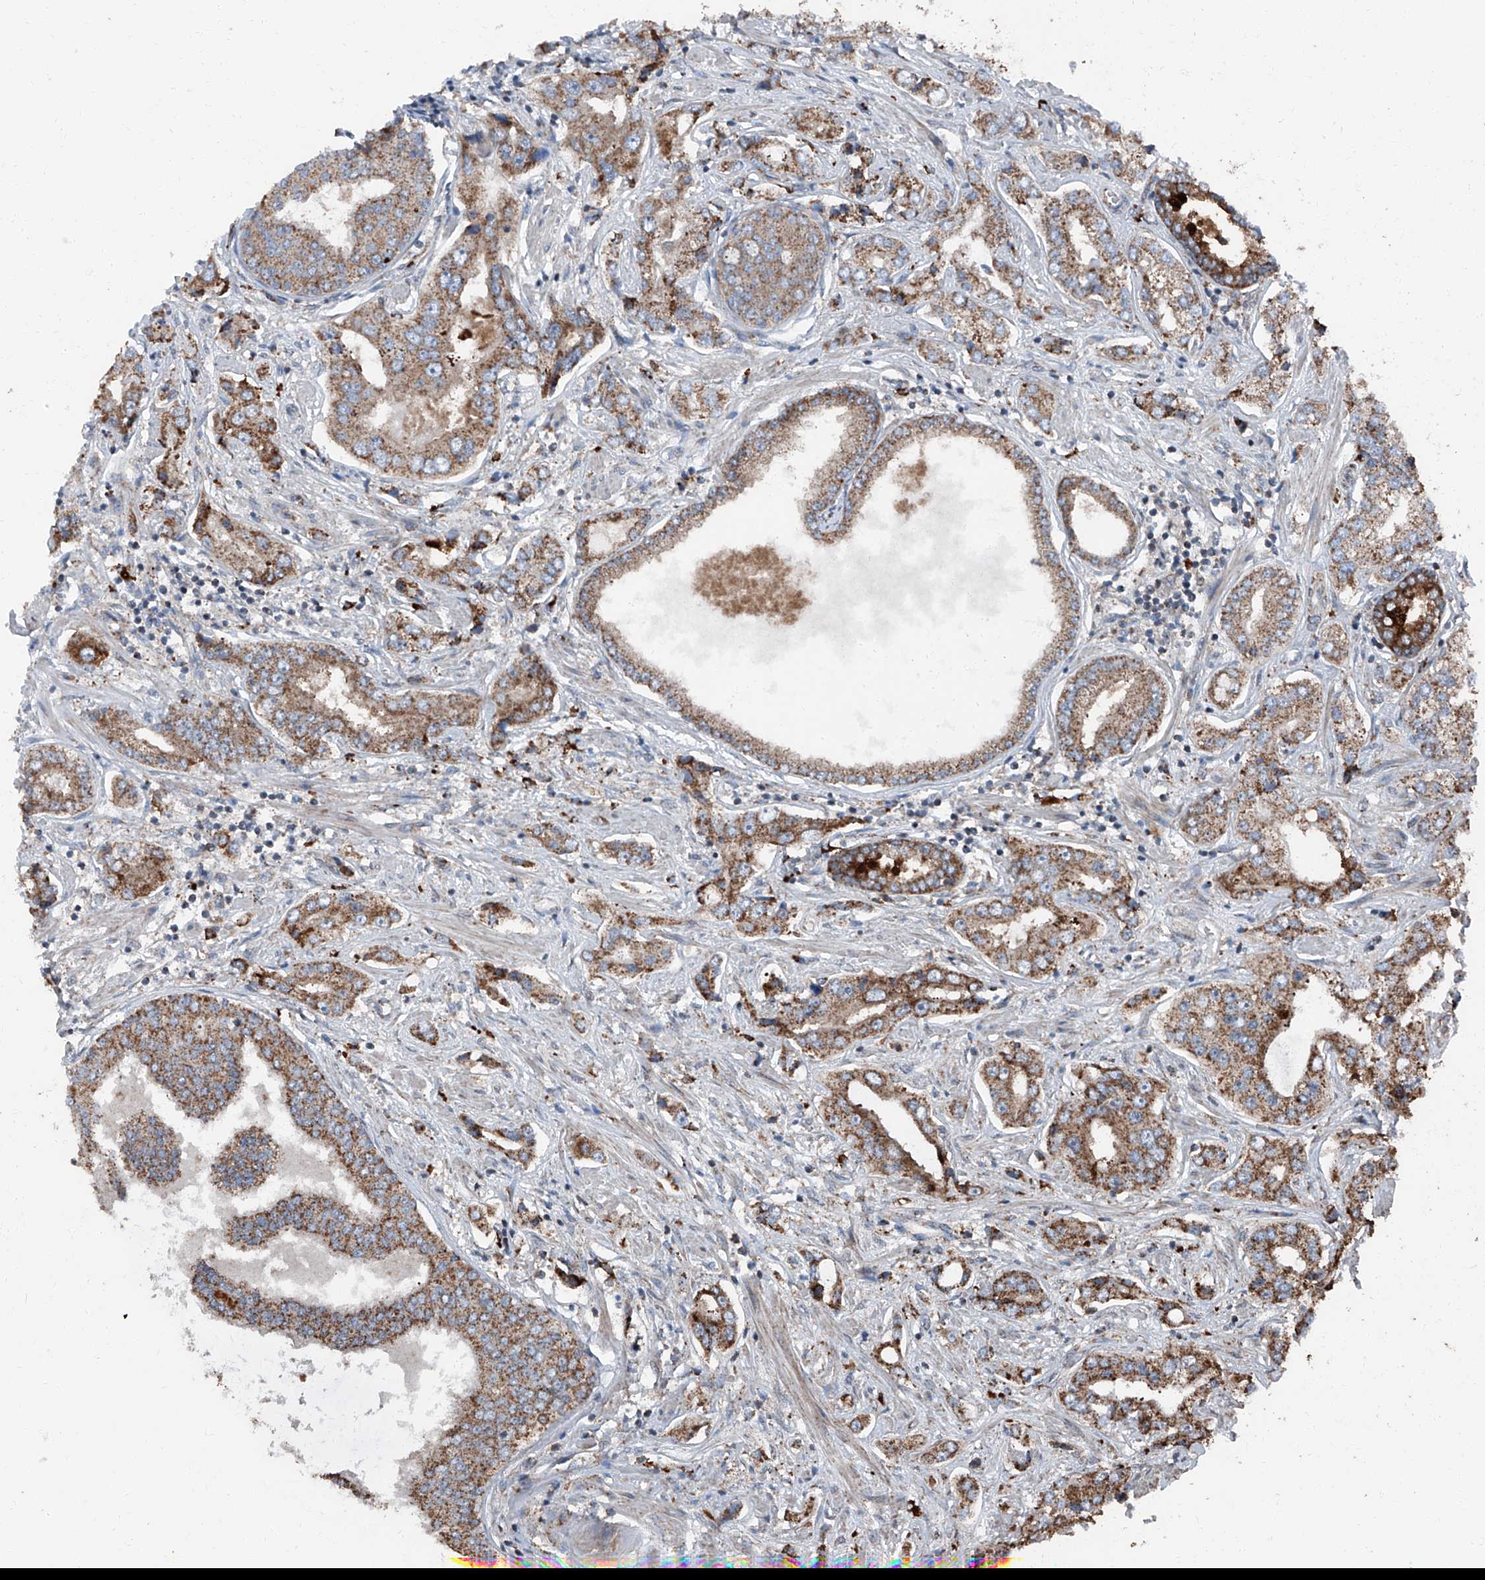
{"staining": {"intensity": "moderate", "quantity": ">75%", "location": "cytoplasmic/membranous"}, "tissue": "prostate cancer", "cell_type": "Tumor cells", "image_type": "cancer", "snomed": [{"axis": "morphology", "description": "Adenocarcinoma, High grade"}, {"axis": "topography", "description": "Prostate"}], "caption": "Brown immunohistochemical staining in human prostate cancer shows moderate cytoplasmic/membranous expression in about >75% of tumor cells. Nuclei are stained in blue.", "gene": "LIMK1", "patient": {"sex": "male", "age": 66}}